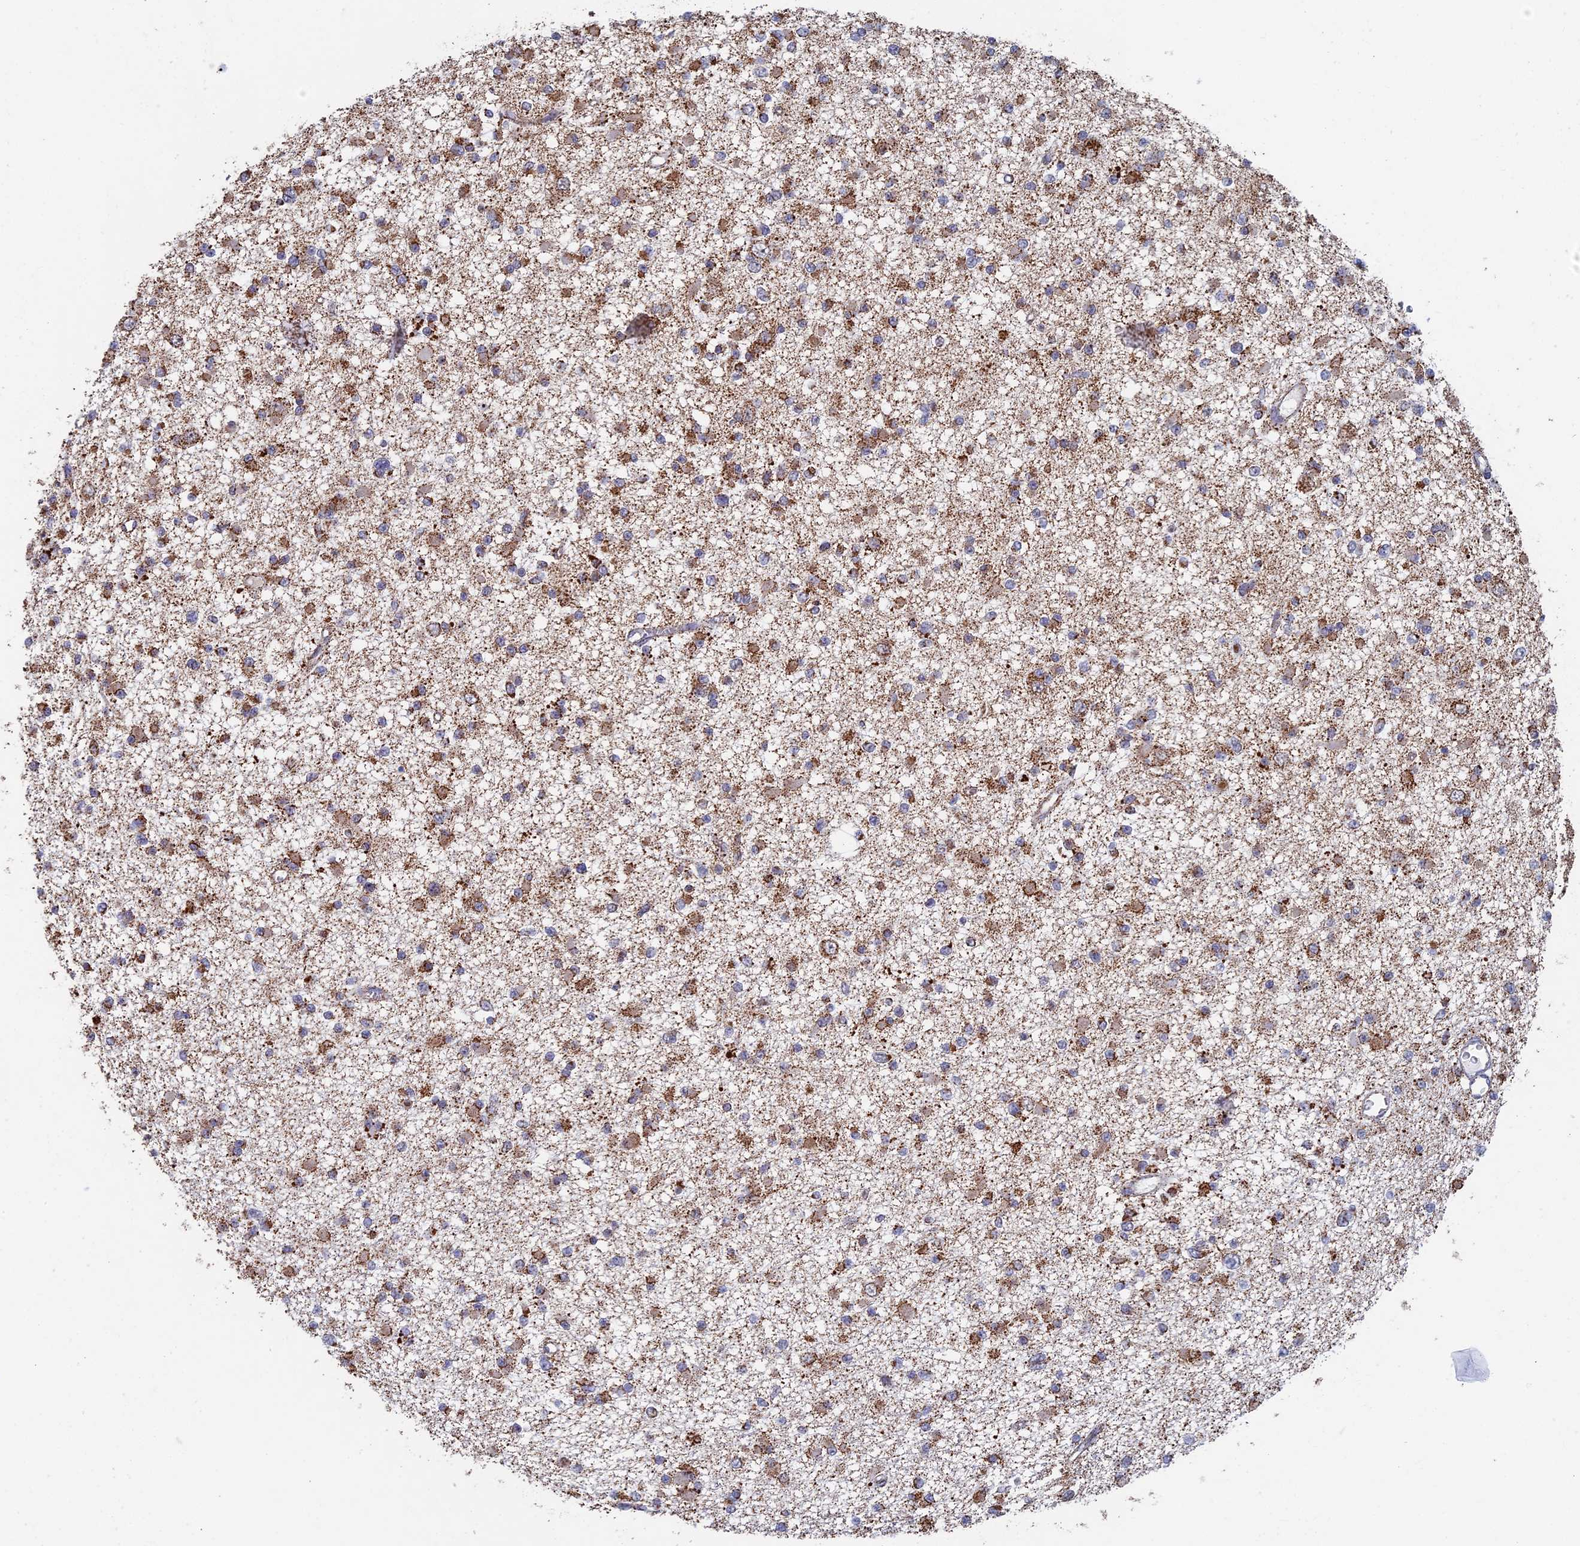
{"staining": {"intensity": "moderate", "quantity": "25%-75%", "location": "cytoplasmic/membranous"}, "tissue": "glioma", "cell_type": "Tumor cells", "image_type": "cancer", "snomed": [{"axis": "morphology", "description": "Glioma, malignant, Low grade"}, {"axis": "topography", "description": "Brain"}], "caption": "A photomicrograph of glioma stained for a protein exhibits moderate cytoplasmic/membranous brown staining in tumor cells.", "gene": "SEC24D", "patient": {"sex": "female", "age": 22}}